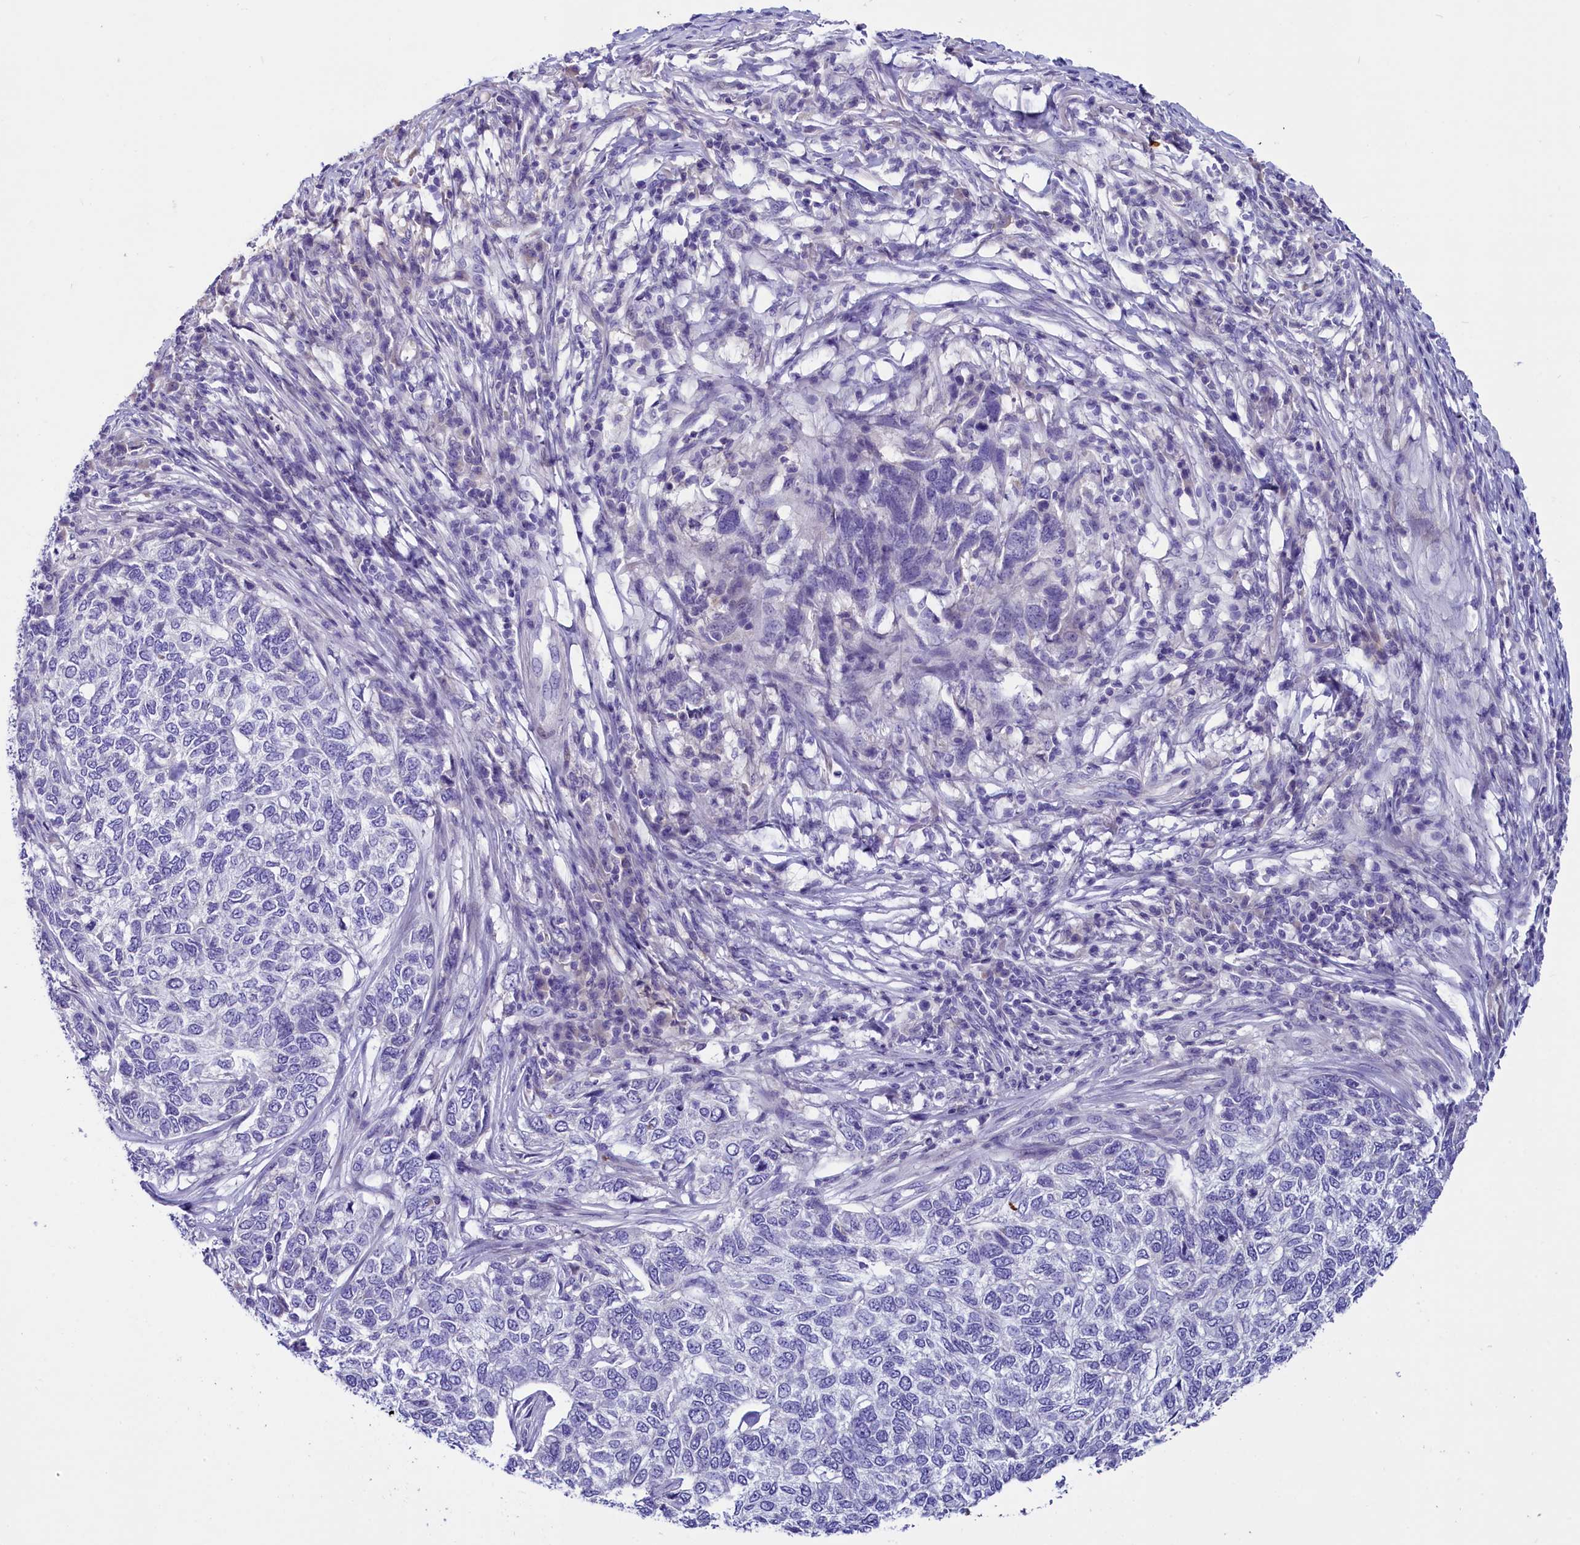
{"staining": {"intensity": "negative", "quantity": "none", "location": "none"}, "tissue": "skin cancer", "cell_type": "Tumor cells", "image_type": "cancer", "snomed": [{"axis": "morphology", "description": "Basal cell carcinoma"}, {"axis": "topography", "description": "Skin"}], "caption": "Human skin cancer (basal cell carcinoma) stained for a protein using immunohistochemistry reveals no positivity in tumor cells.", "gene": "RTTN", "patient": {"sex": "female", "age": 65}}